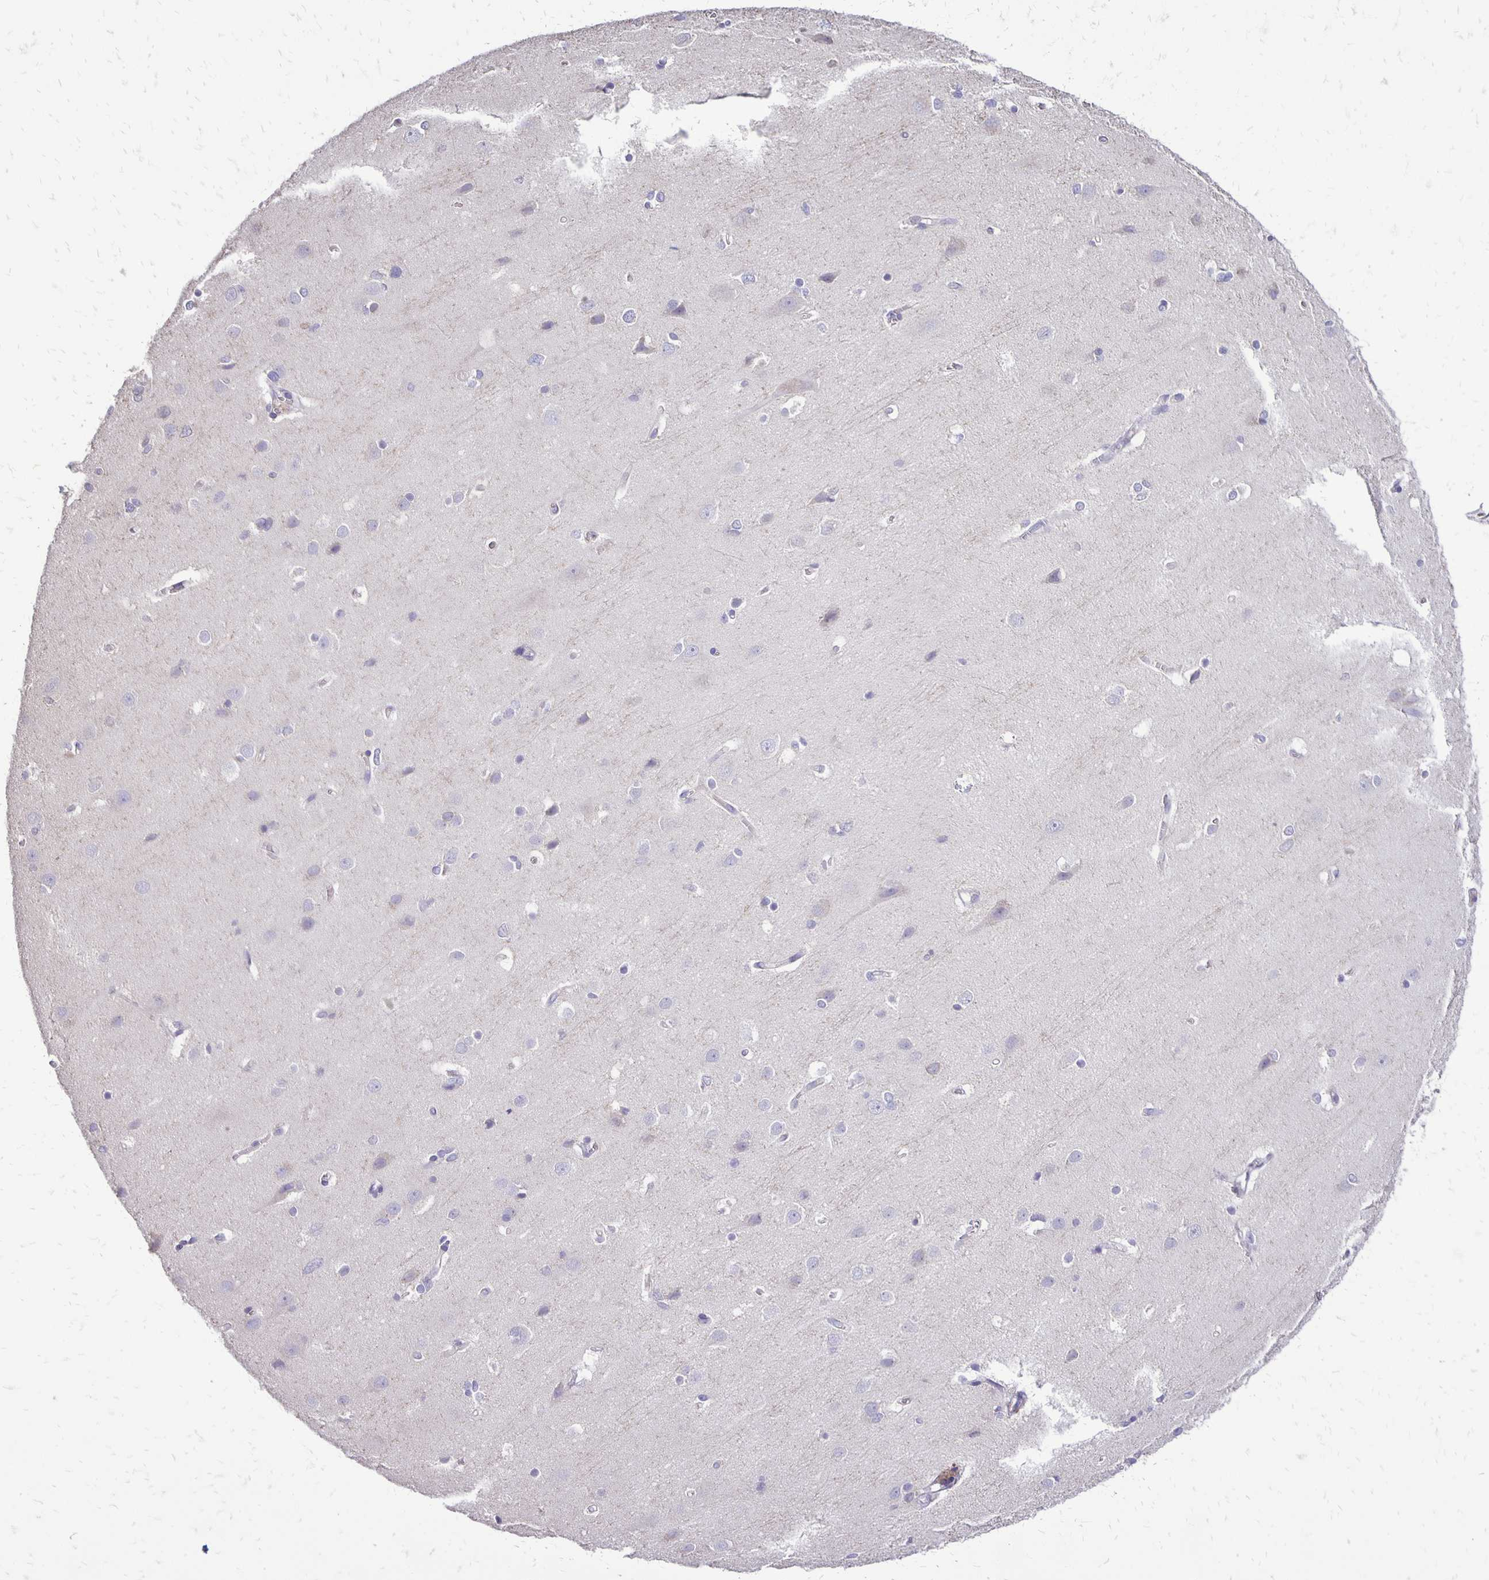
{"staining": {"intensity": "negative", "quantity": "none", "location": "none"}, "tissue": "cerebral cortex", "cell_type": "Endothelial cells", "image_type": "normal", "snomed": [{"axis": "morphology", "description": "Normal tissue, NOS"}, {"axis": "topography", "description": "Cerebral cortex"}], "caption": "A high-resolution histopathology image shows immunohistochemistry (IHC) staining of benign cerebral cortex, which demonstrates no significant positivity in endothelial cells. The staining is performed using DAB brown chromogen with nuclei counter-stained in using hematoxylin.", "gene": "ANKRD45", "patient": {"sex": "male", "age": 37}}